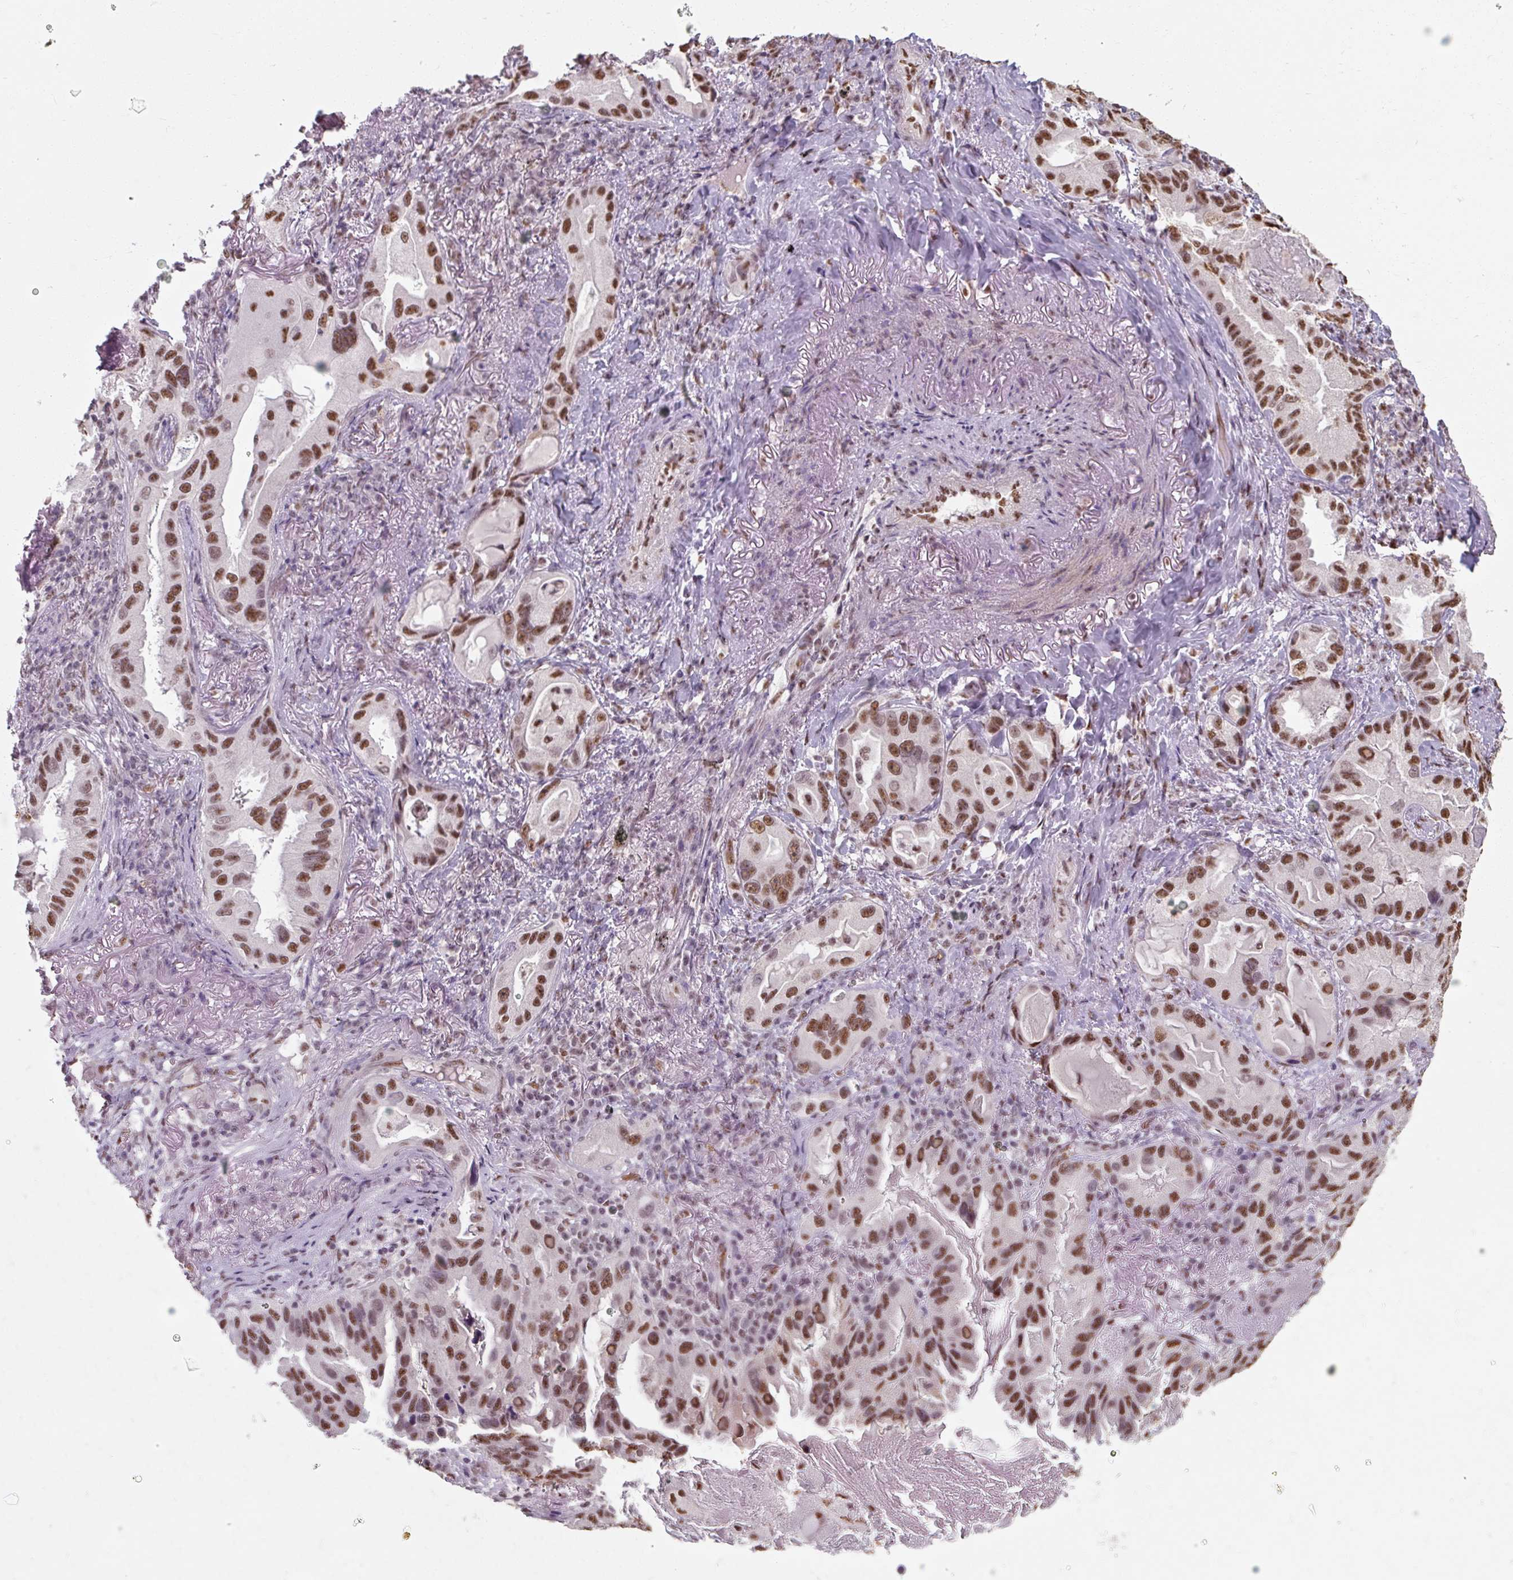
{"staining": {"intensity": "strong", "quantity": ">75%", "location": "nuclear"}, "tissue": "lung cancer", "cell_type": "Tumor cells", "image_type": "cancer", "snomed": [{"axis": "morphology", "description": "Adenocarcinoma, NOS"}, {"axis": "topography", "description": "Lung"}], "caption": "High-magnification brightfield microscopy of lung adenocarcinoma stained with DAB (3,3'-diaminobenzidine) (brown) and counterstained with hematoxylin (blue). tumor cells exhibit strong nuclear staining is present in about>75% of cells.", "gene": "ZFTRAF1", "patient": {"sex": "female", "age": 69}}